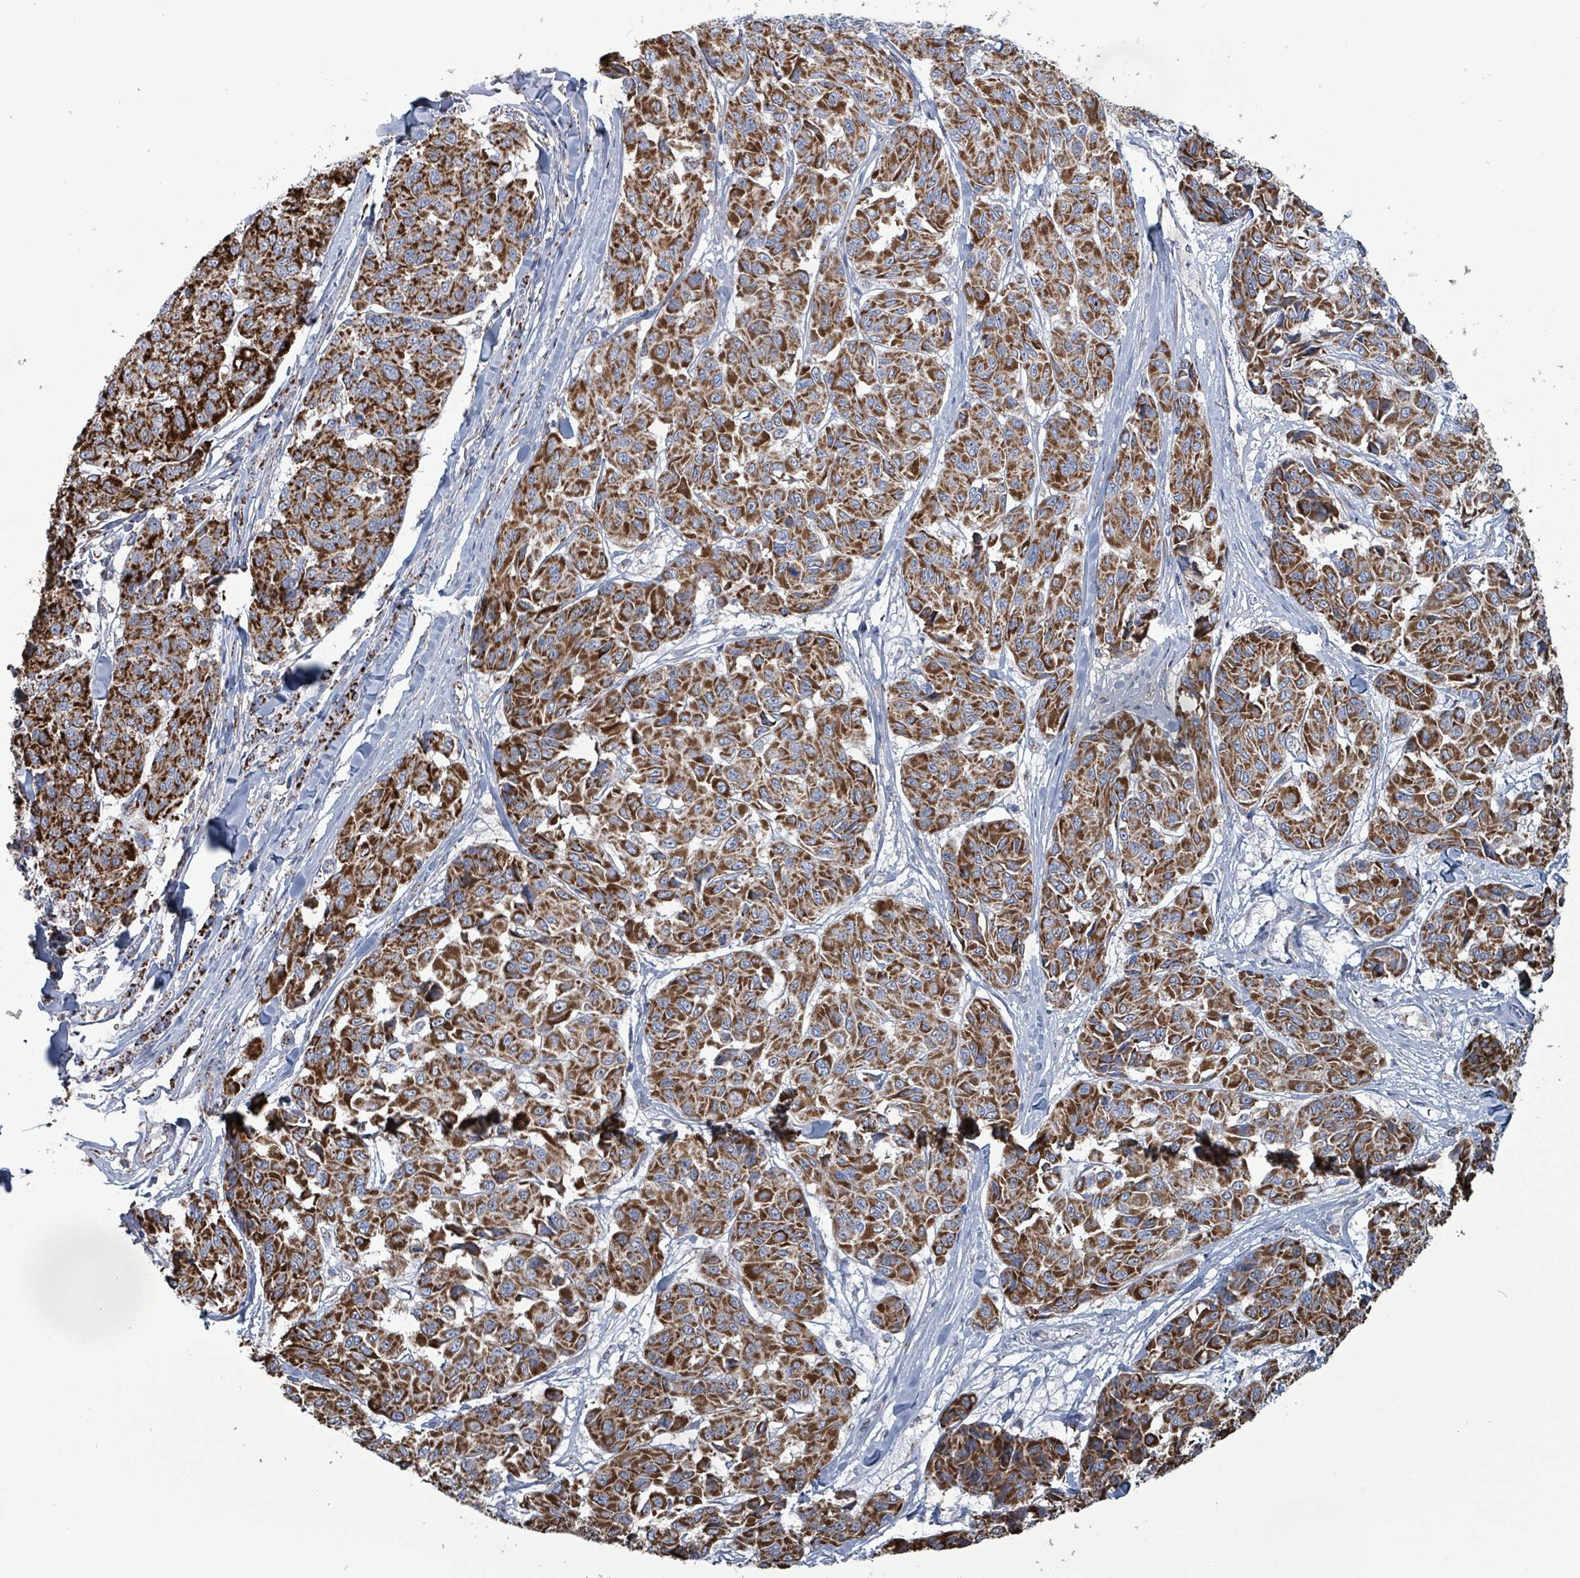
{"staining": {"intensity": "strong", "quantity": ">75%", "location": "cytoplasmic/membranous"}, "tissue": "melanoma", "cell_type": "Tumor cells", "image_type": "cancer", "snomed": [{"axis": "morphology", "description": "Malignant melanoma, NOS"}, {"axis": "topography", "description": "Skin"}], "caption": "Immunohistochemistry (IHC) image of melanoma stained for a protein (brown), which displays high levels of strong cytoplasmic/membranous expression in about >75% of tumor cells.", "gene": "IDH3B", "patient": {"sex": "female", "age": 66}}